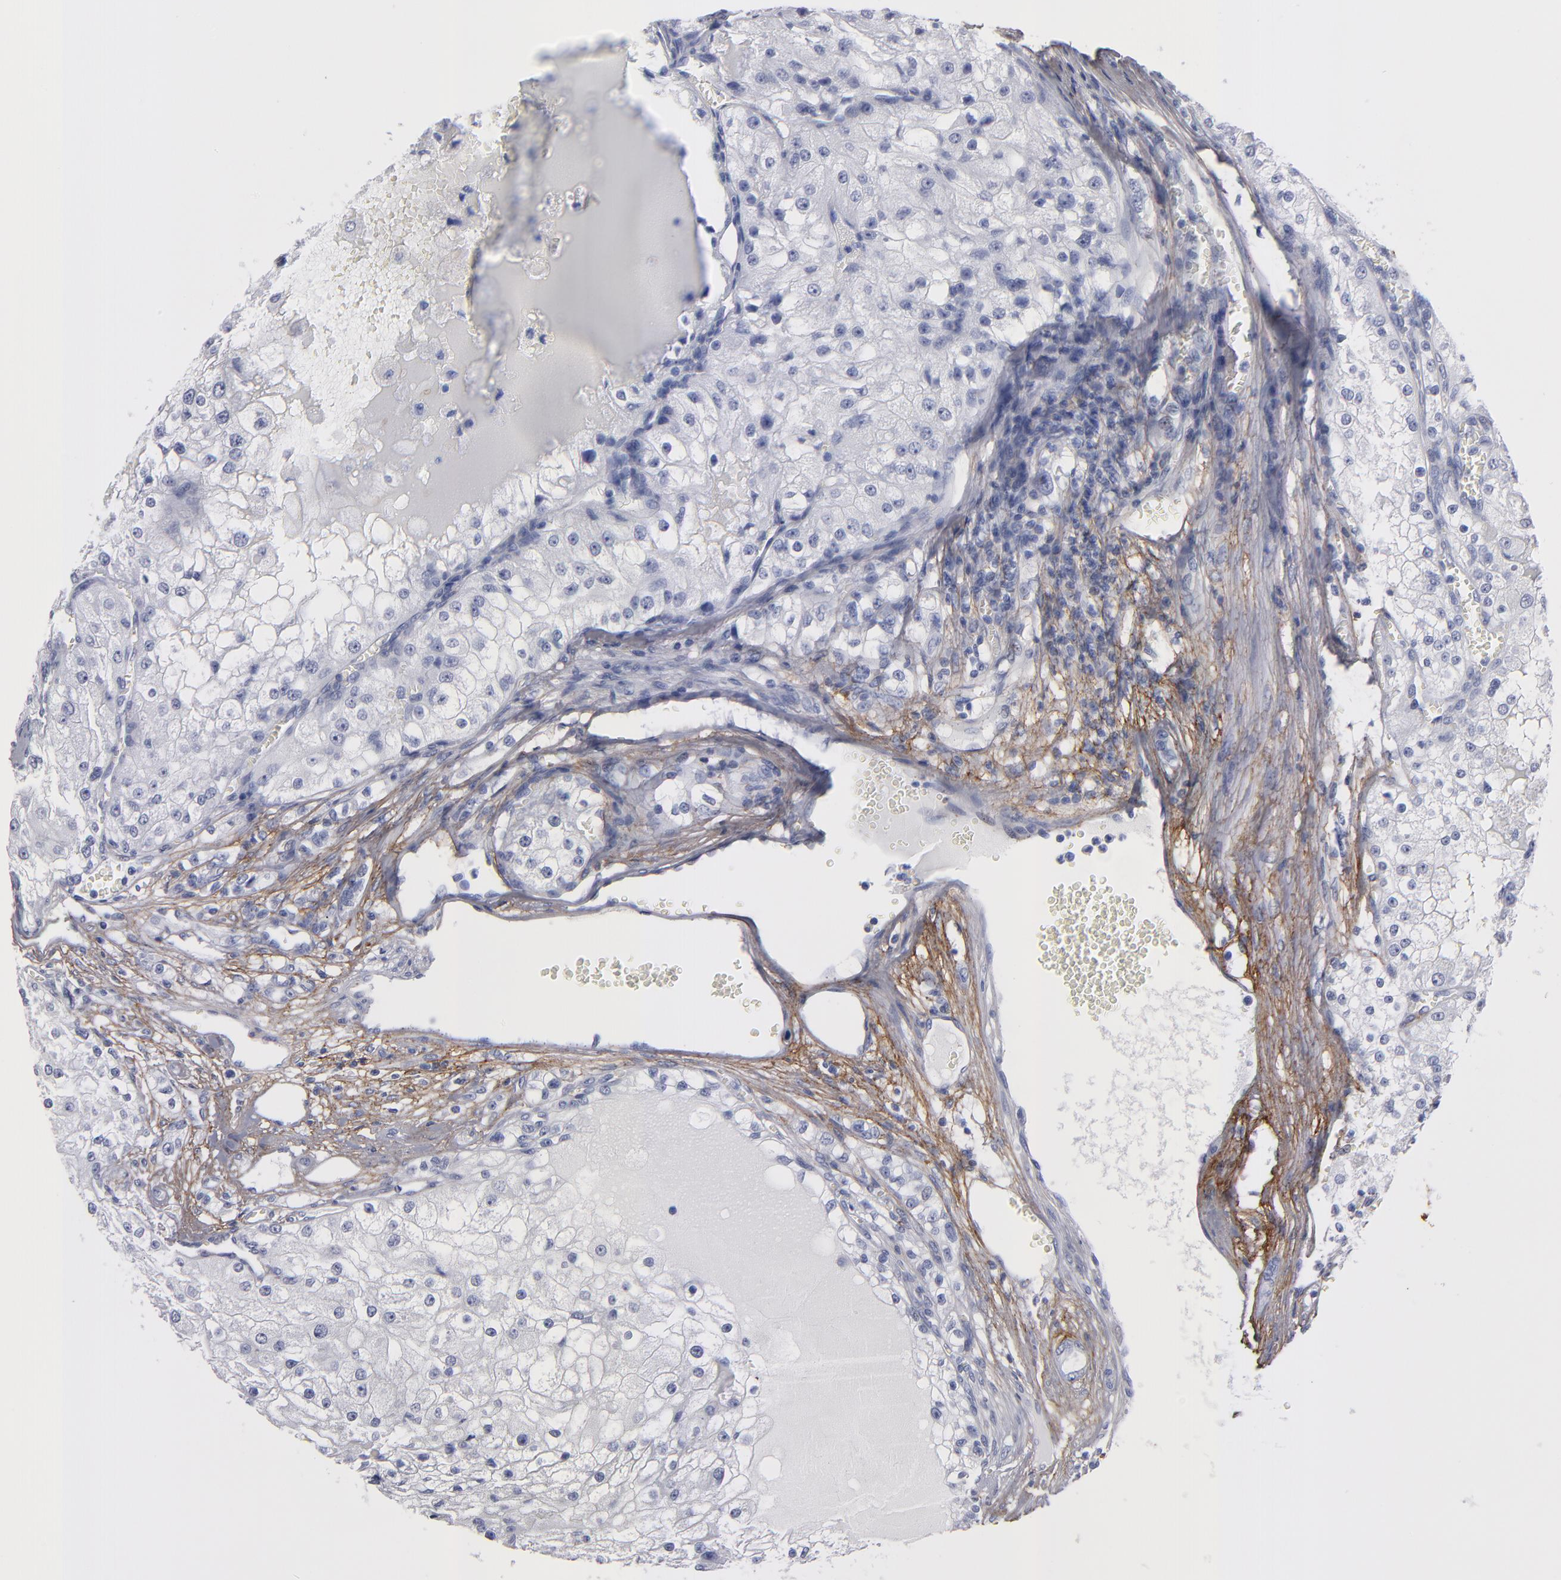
{"staining": {"intensity": "negative", "quantity": "none", "location": "none"}, "tissue": "renal cancer", "cell_type": "Tumor cells", "image_type": "cancer", "snomed": [{"axis": "morphology", "description": "Adenocarcinoma, NOS"}, {"axis": "topography", "description": "Kidney"}], "caption": "Immunohistochemical staining of human renal cancer shows no significant positivity in tumor cells.", "gene": "EMILIN1", "patient": {"sex": "female", "age": 74}}